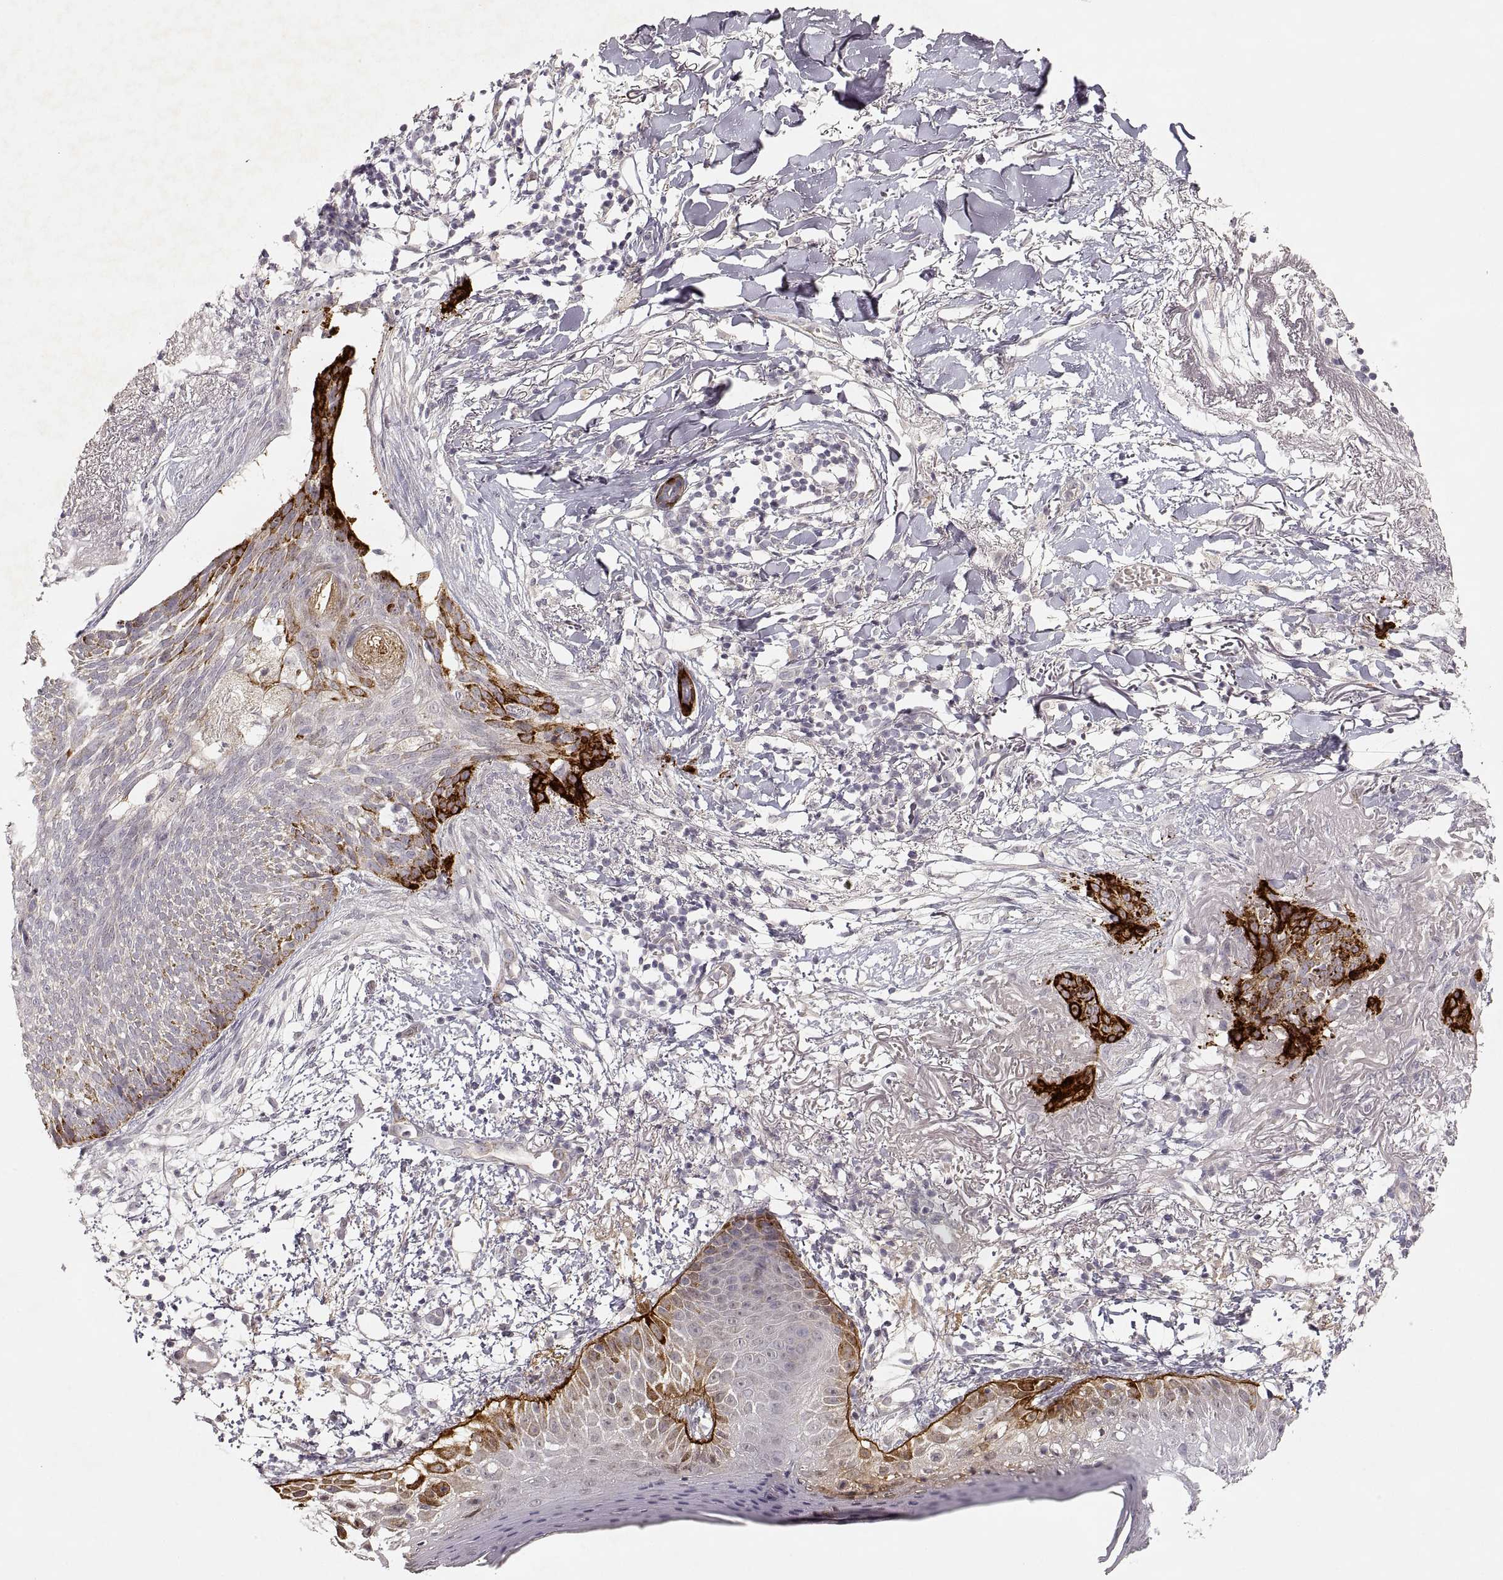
{"staining": {"intensity": "strong", "quantity": "<25%", "location": "cytoplasmic/membranous"}, "tissue": "skin cancer", "cell_type": "Tumor cells", "image_type": "cancer", "snomed": [{"axis": "morphology", "description": "Normal tissue, NOS"}, {"axis": "morphology", "description": "Basal cell carcinoma"}, {"axis": "topography", "description": "Skin"}], "caption": "Immunohistochemical staining of skin basal cell carcinoma shows medium levels of strong cytoplasmic/membranous protein expression in approximately <25% of tumor cells.", "gene": "LAMC2", "patient": {"sex": "male", "age": 84}}